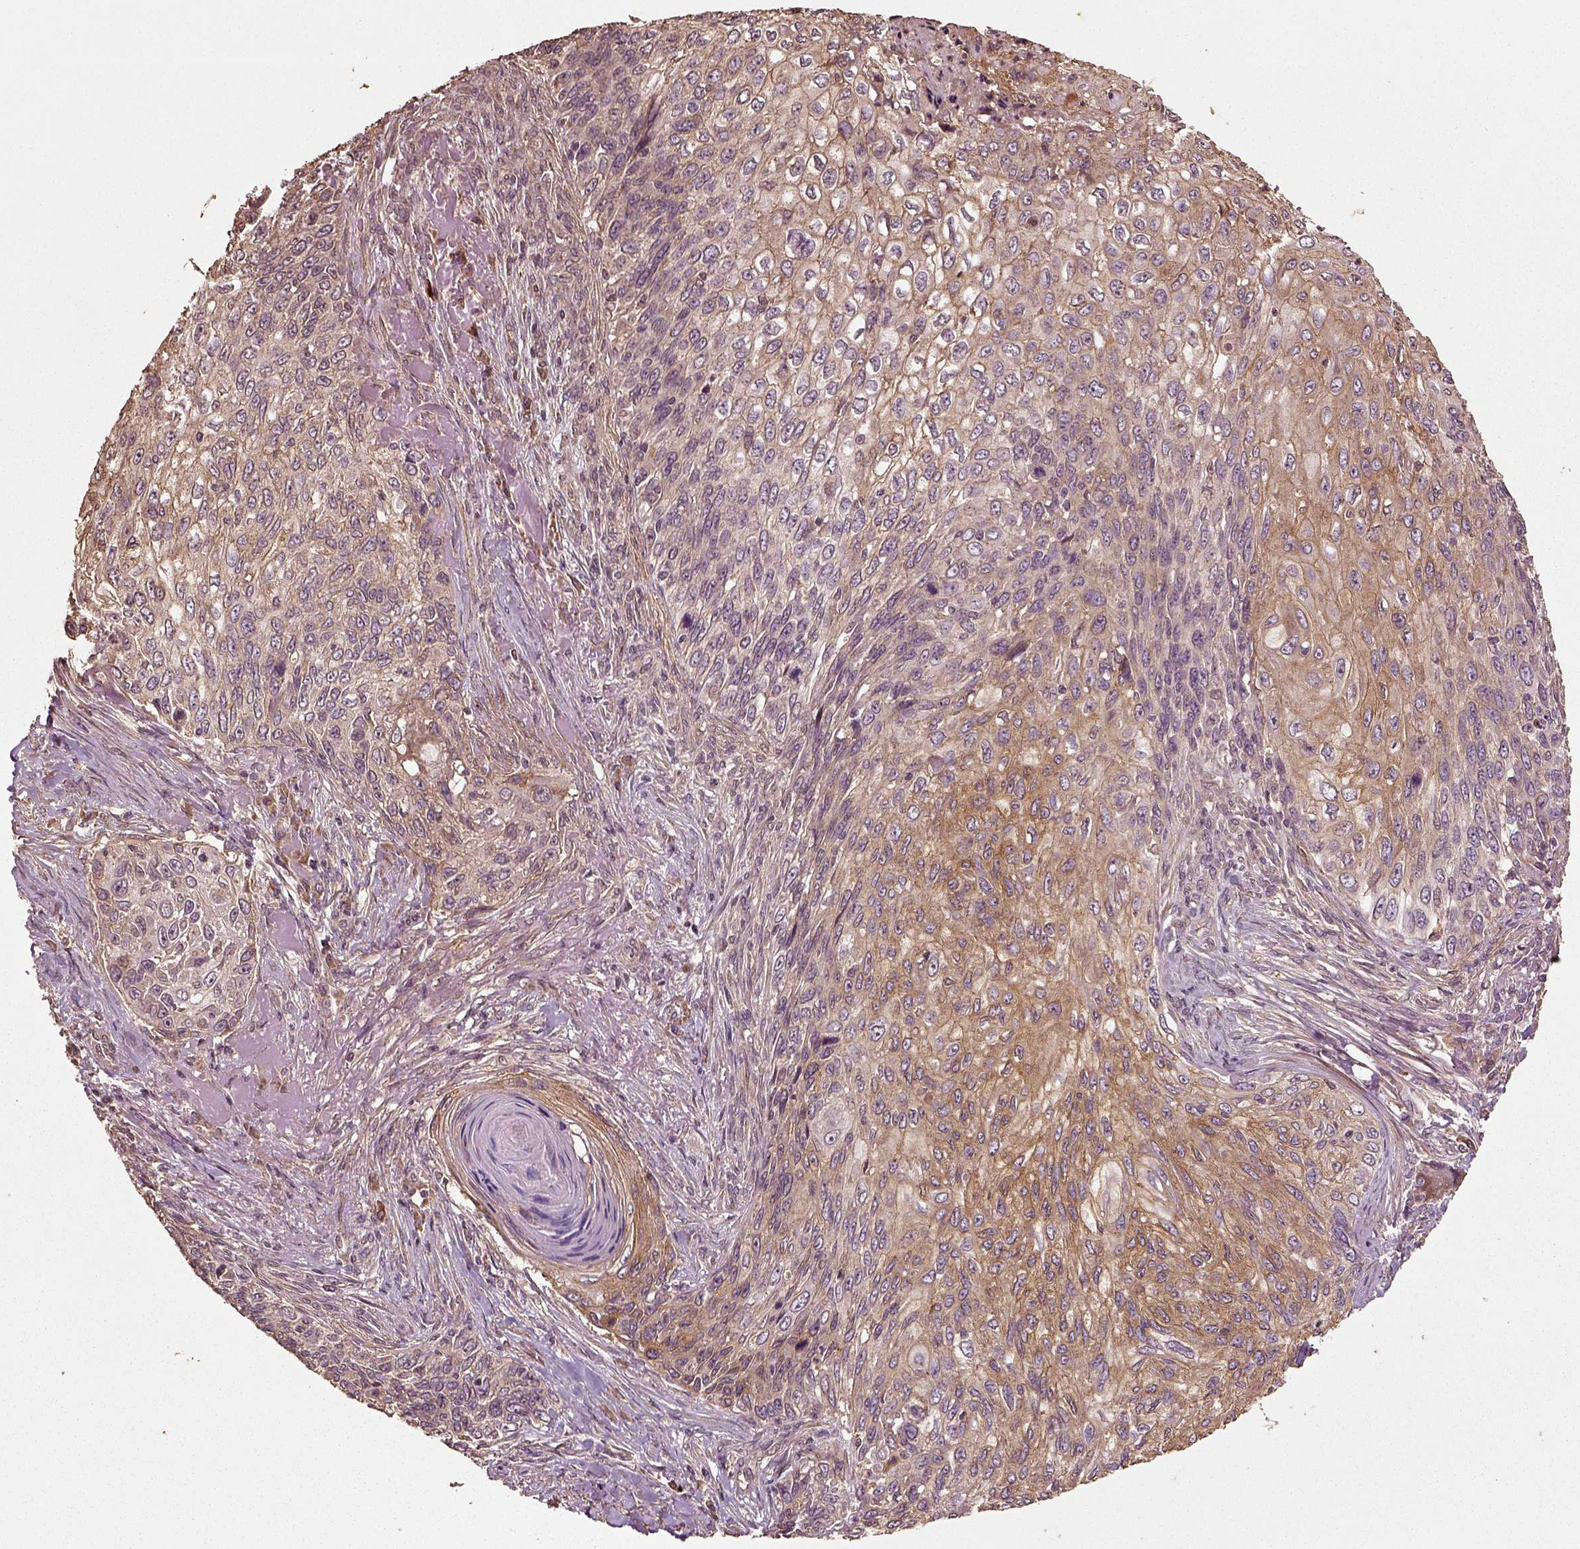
{"staining": {"intensity": "moderate", "quantity": "<25%", "location": "cytoplasmic/membranous"}, "tissue": "skin cancer", "cell_type": "Tumor cells", "image_type": "cancer", "snomed": [{"axis": "morphology", "description": "Squamous cell carcinoma, NOS"}, {"axis": "topography", "description": "Skin"}], "caption": "Protein expression analysis of skin squamous cell carcinoma exhibits moderate cytoplasmic/membranous staining in about <25% of tumor cells. (DAB (3,3'-diaminobenzidine) = brown stain, brightfield microscopy at high magnification).", "gene": "ERV3-1", "patient": {"sex": "male", "age": 92}}